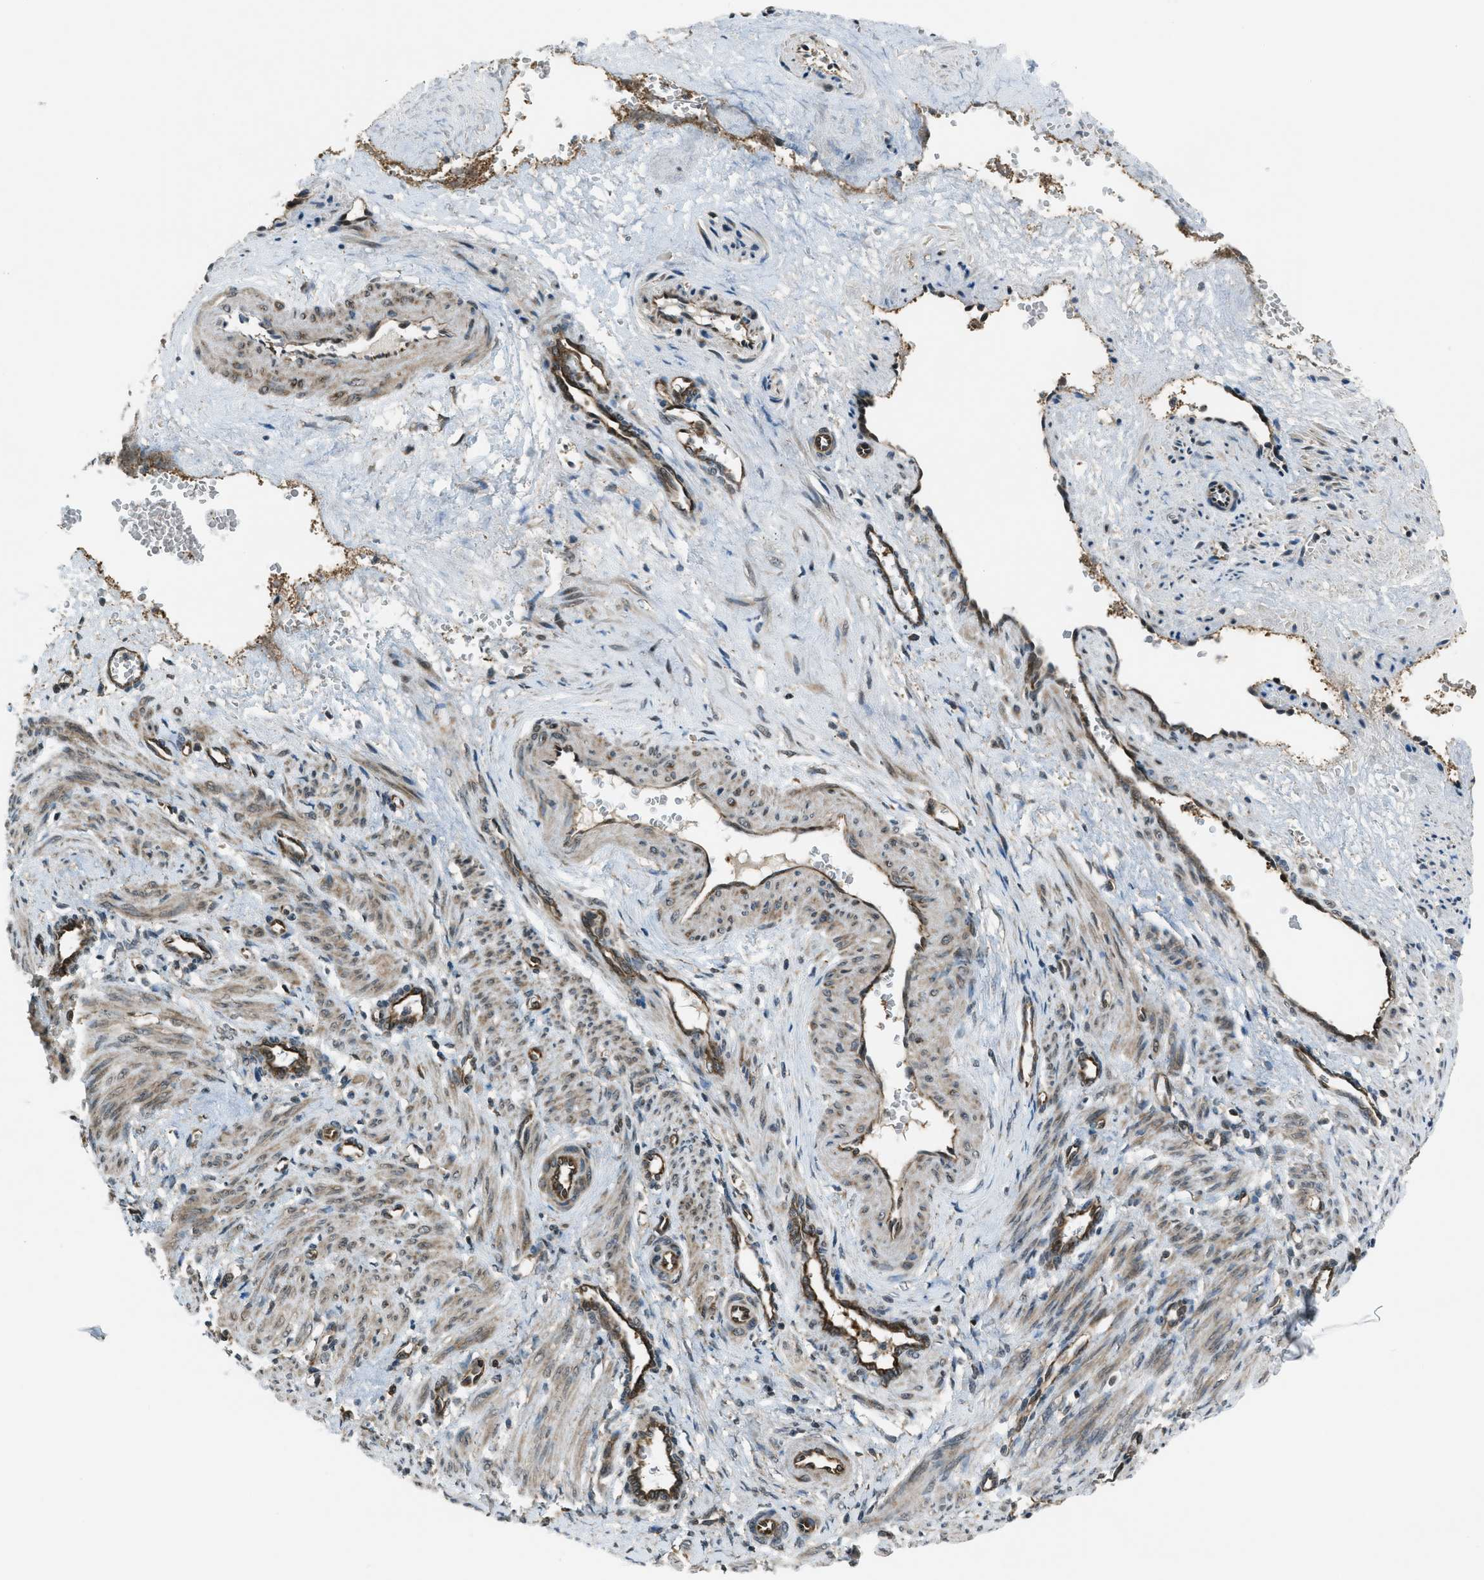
{"staining": {"intensity": "weak", "quantity": ">75%", "location": "cytoplasmic/membranous"}, "tissue": "smooth muscle", "cell_type": "Smooth muscle cells", "image_type": "normal", "snomed": [{"axis": "morphology", "description": "Normal tissue, NOS"}, {"axis": "topography", "description": "Endometrium"}], "caption": "Unremarkable smooth muscle shows weak cytoplasmic/membranous staining in about >75% of smooth muscle cells, visualized by immunohistochemistry.", "gene": "ASAP2", "patient": {"sex": "female", "age": 33}}